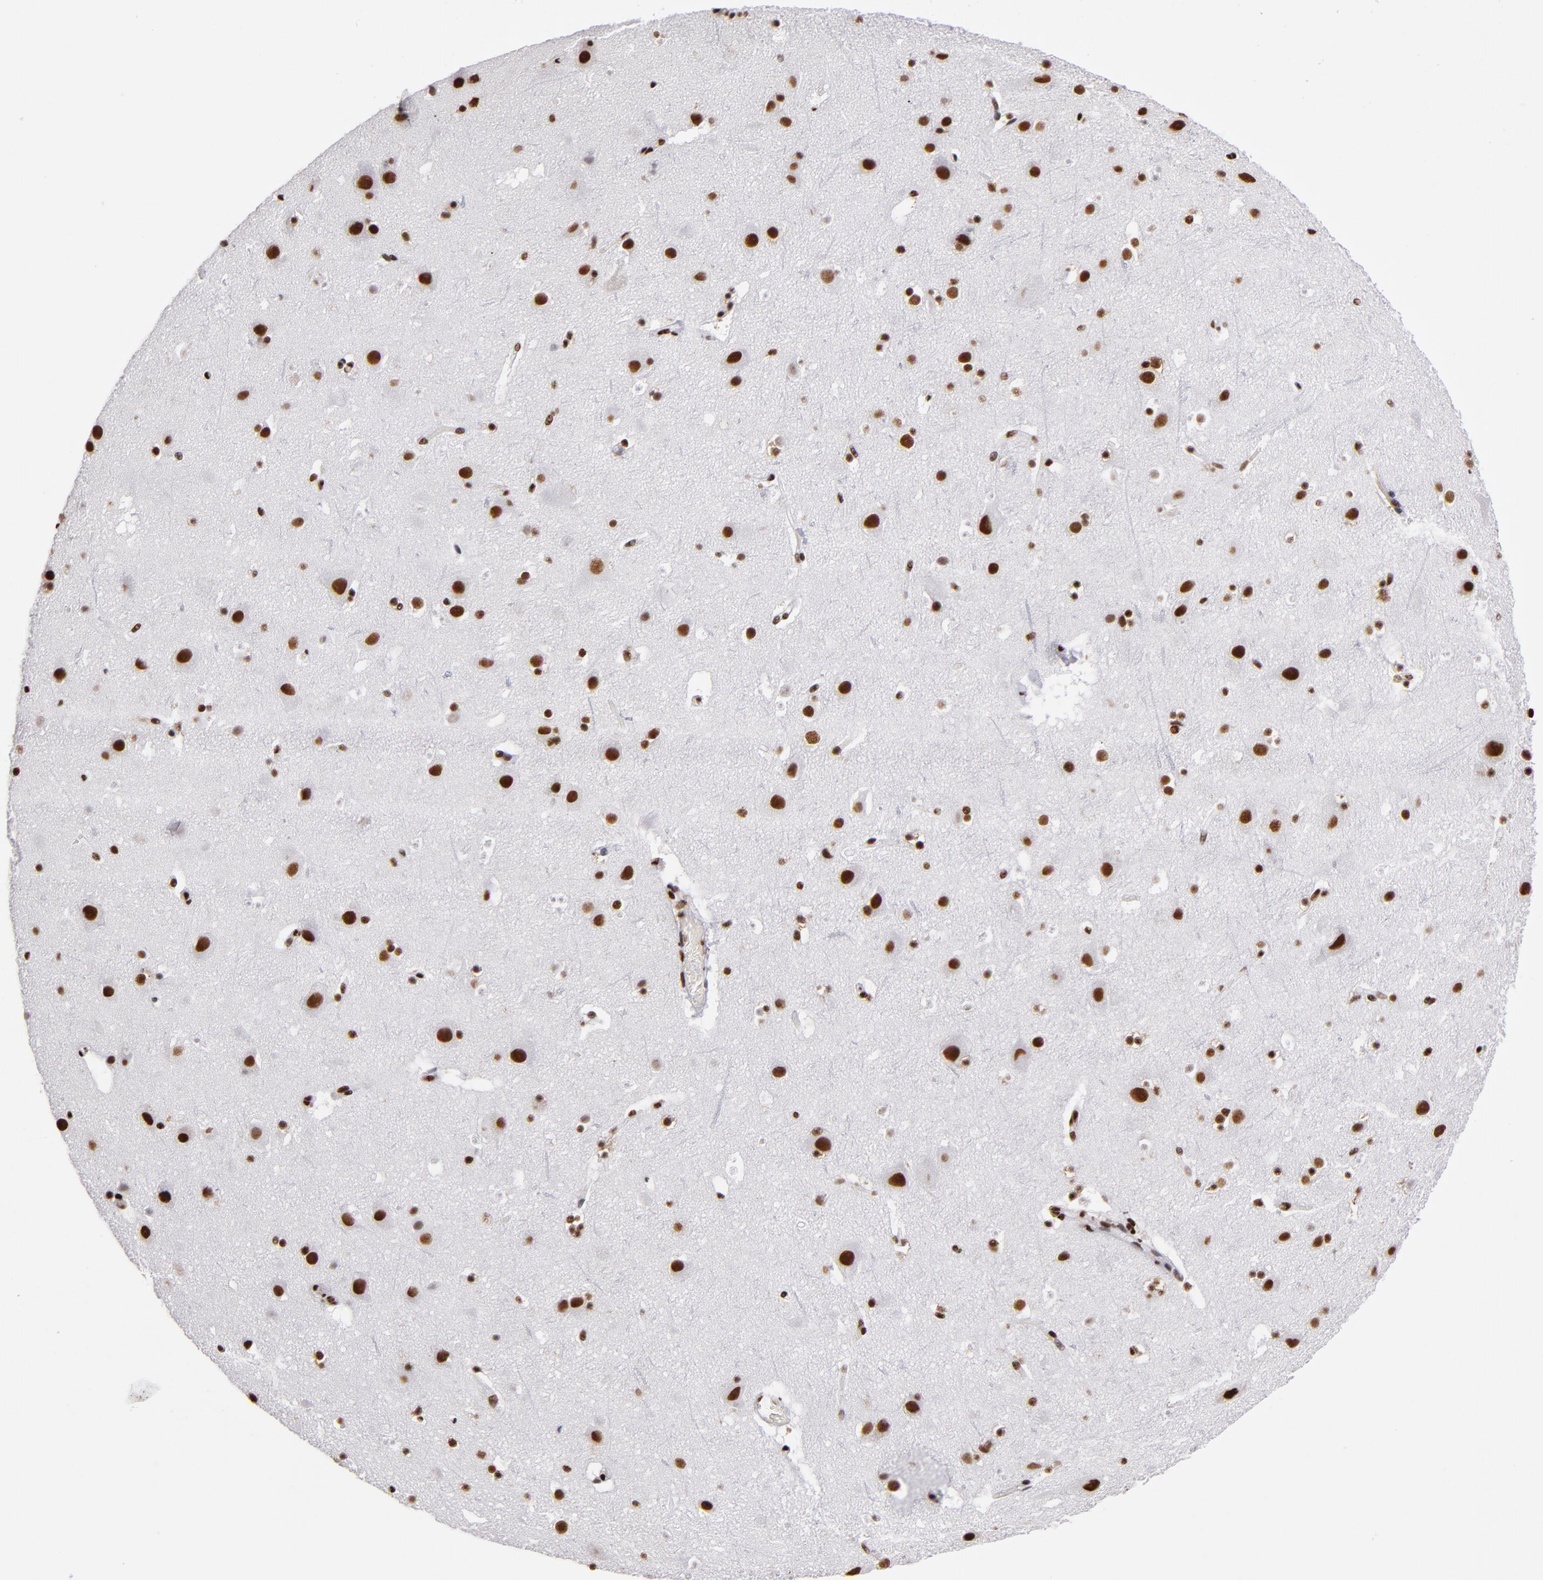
{"staining": {"intensity": "moderate", "quantity": ">75%", "location": "nuclear"}, "tissue": "cerebral cortex", "cell_type": "Endothelial cells", "image_type": "normal", "snomed": [{"axis": "morphology", "description": "Normal tissue, NOS"}, {"axis": "topography", "description": "Cerebral cortex"}], "caption": "Endothelial cells display medium levels of moderate nuclear staining in approximately >75% of cells in benign cerebral cortex.", "gene": "MRE11", "patient": {"sex": "male", "age": 45}}